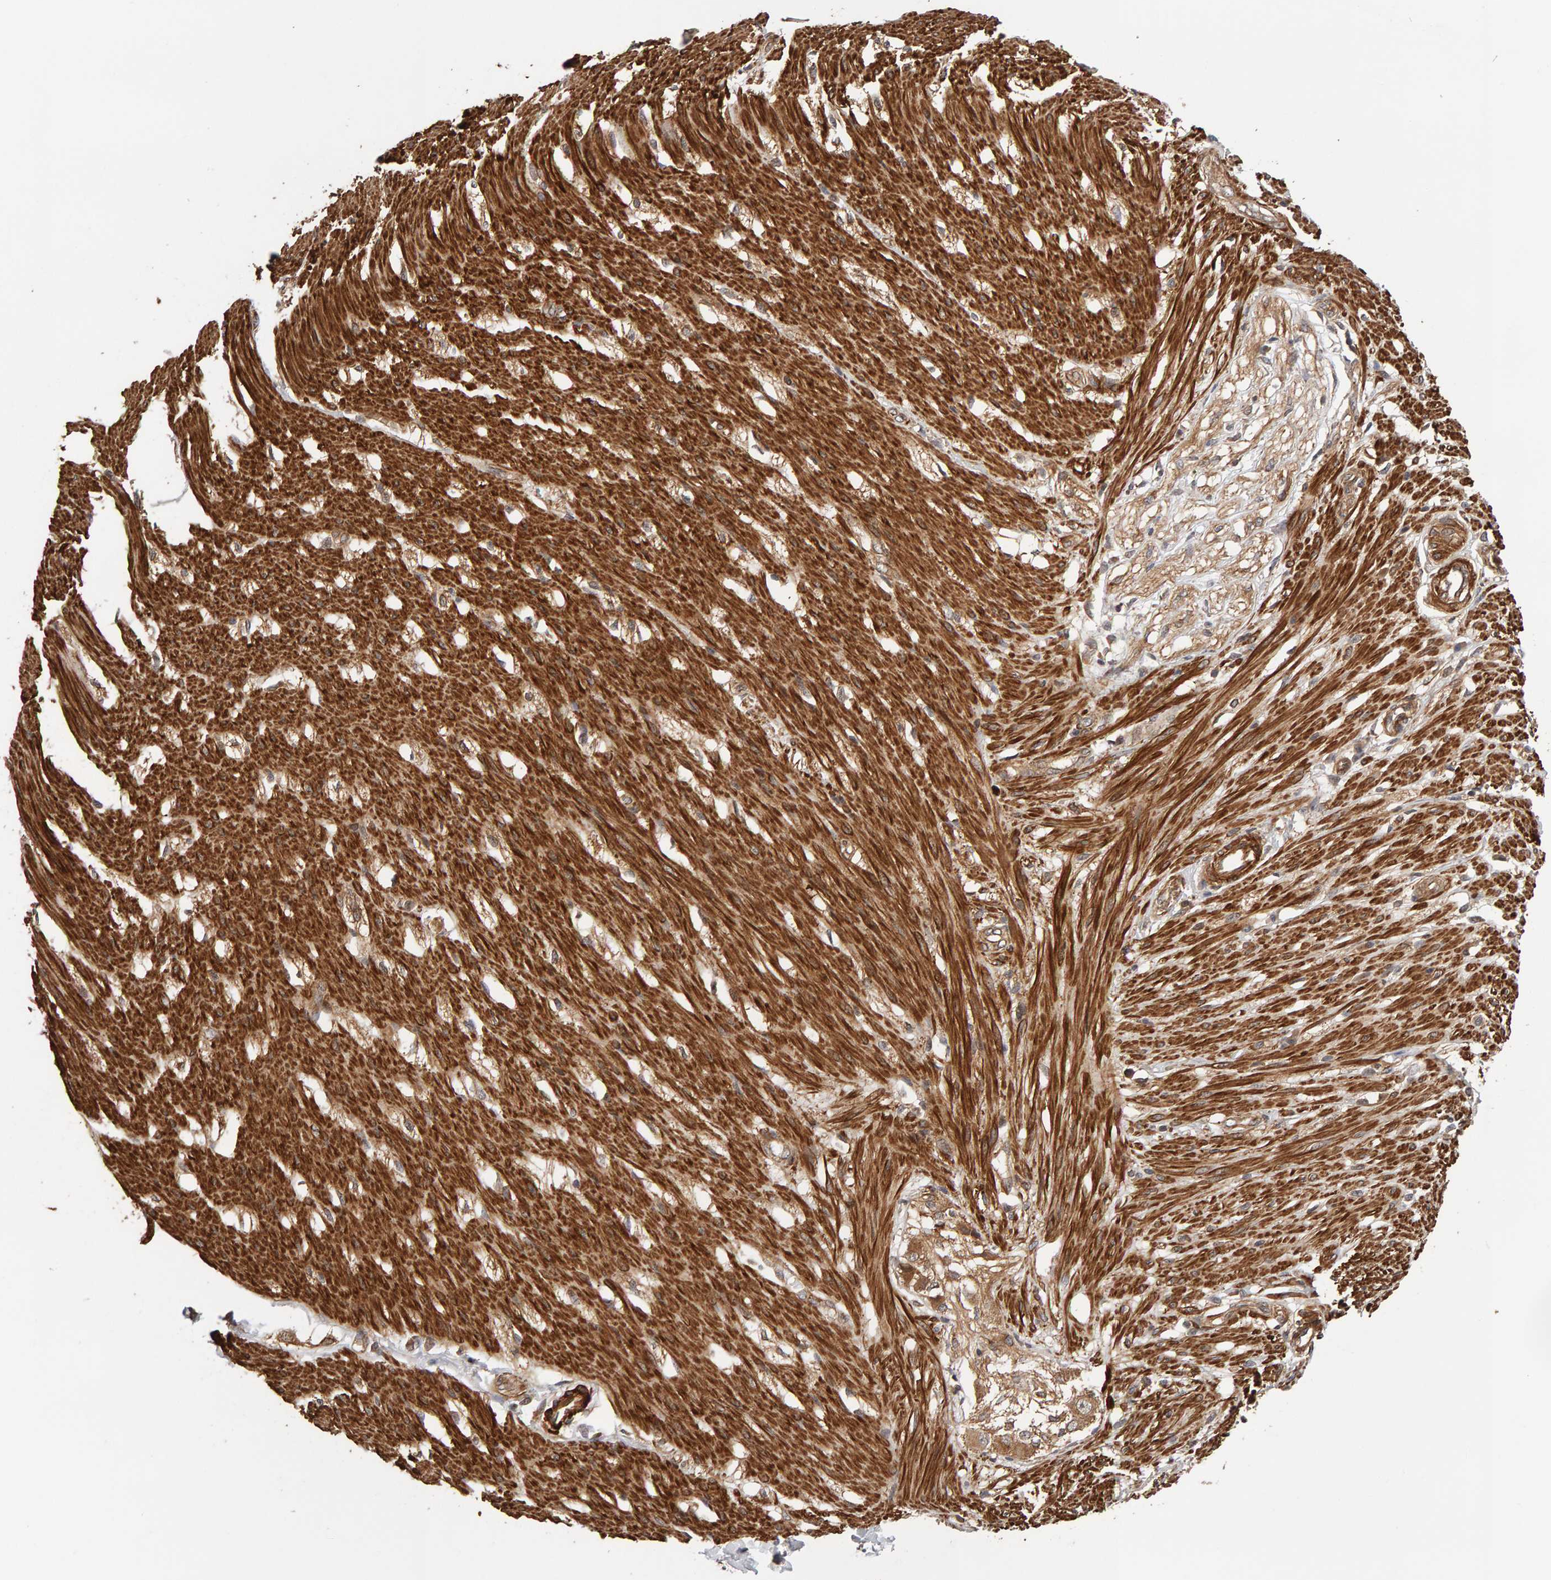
{"staining": {"intensity": "strong", "quantity": ">75%", "location": "cytoplasmic/membranous"}, "tissue": "smooth muscle", "cell_type": "Smooth muscle cells", "image_type": "normal", "snomed": [{"axis": "morphology", "description": "Normal tissue, NOS"}, {"axis": "morphology", "description": "Adenocarcinoma, NOS"}, {"axis": "topography", "description": "Smooth muscle"}, {"axis": "topography", "description": "Colon"}], "caption": "Smooth muscle stained for a protein (brown) exhibits strong cytoplasmic/membranous positive positivity in approximately >75% of smooth muscle cells.", "gene": "SYNRG", "patient": {"sex": "male", "age": 14}}